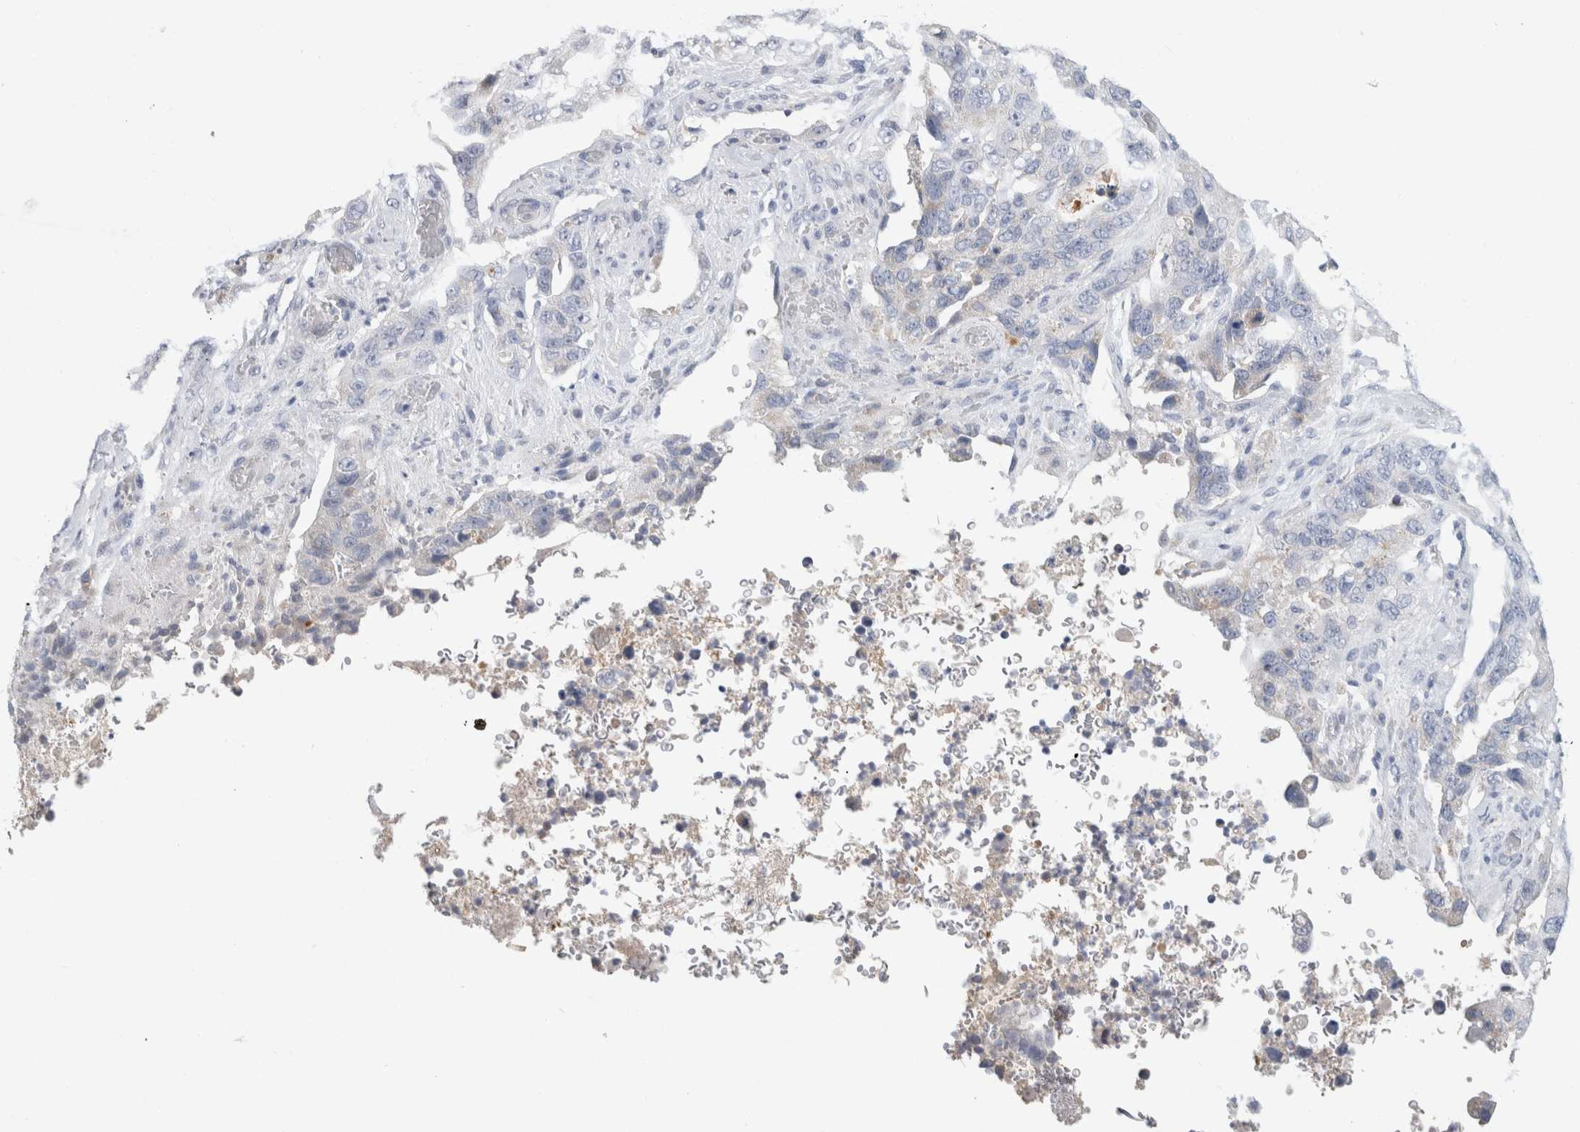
{"staining": {"intensity": "negative", "quantity": "none", "location": "none"}, "tissue": "stomach cancer", "cell_type": "Tumor cells", "image_type": "cancer", "snomed": [{"axis": "morphology", "description": "Adenocarcinoma, NOS"}, {"axis": "topography", "description": "Stomach"}], "caption": "An immunohistochemistry image of stomach cancer (adenocarcinoma) is shown. There is no staining in tumor cells of stomach cancer (adenocarcinoma). Nuclei are stained in blue.", "gene": "SCGB1A1", "patient": {"sex": "female", "age": 89}}